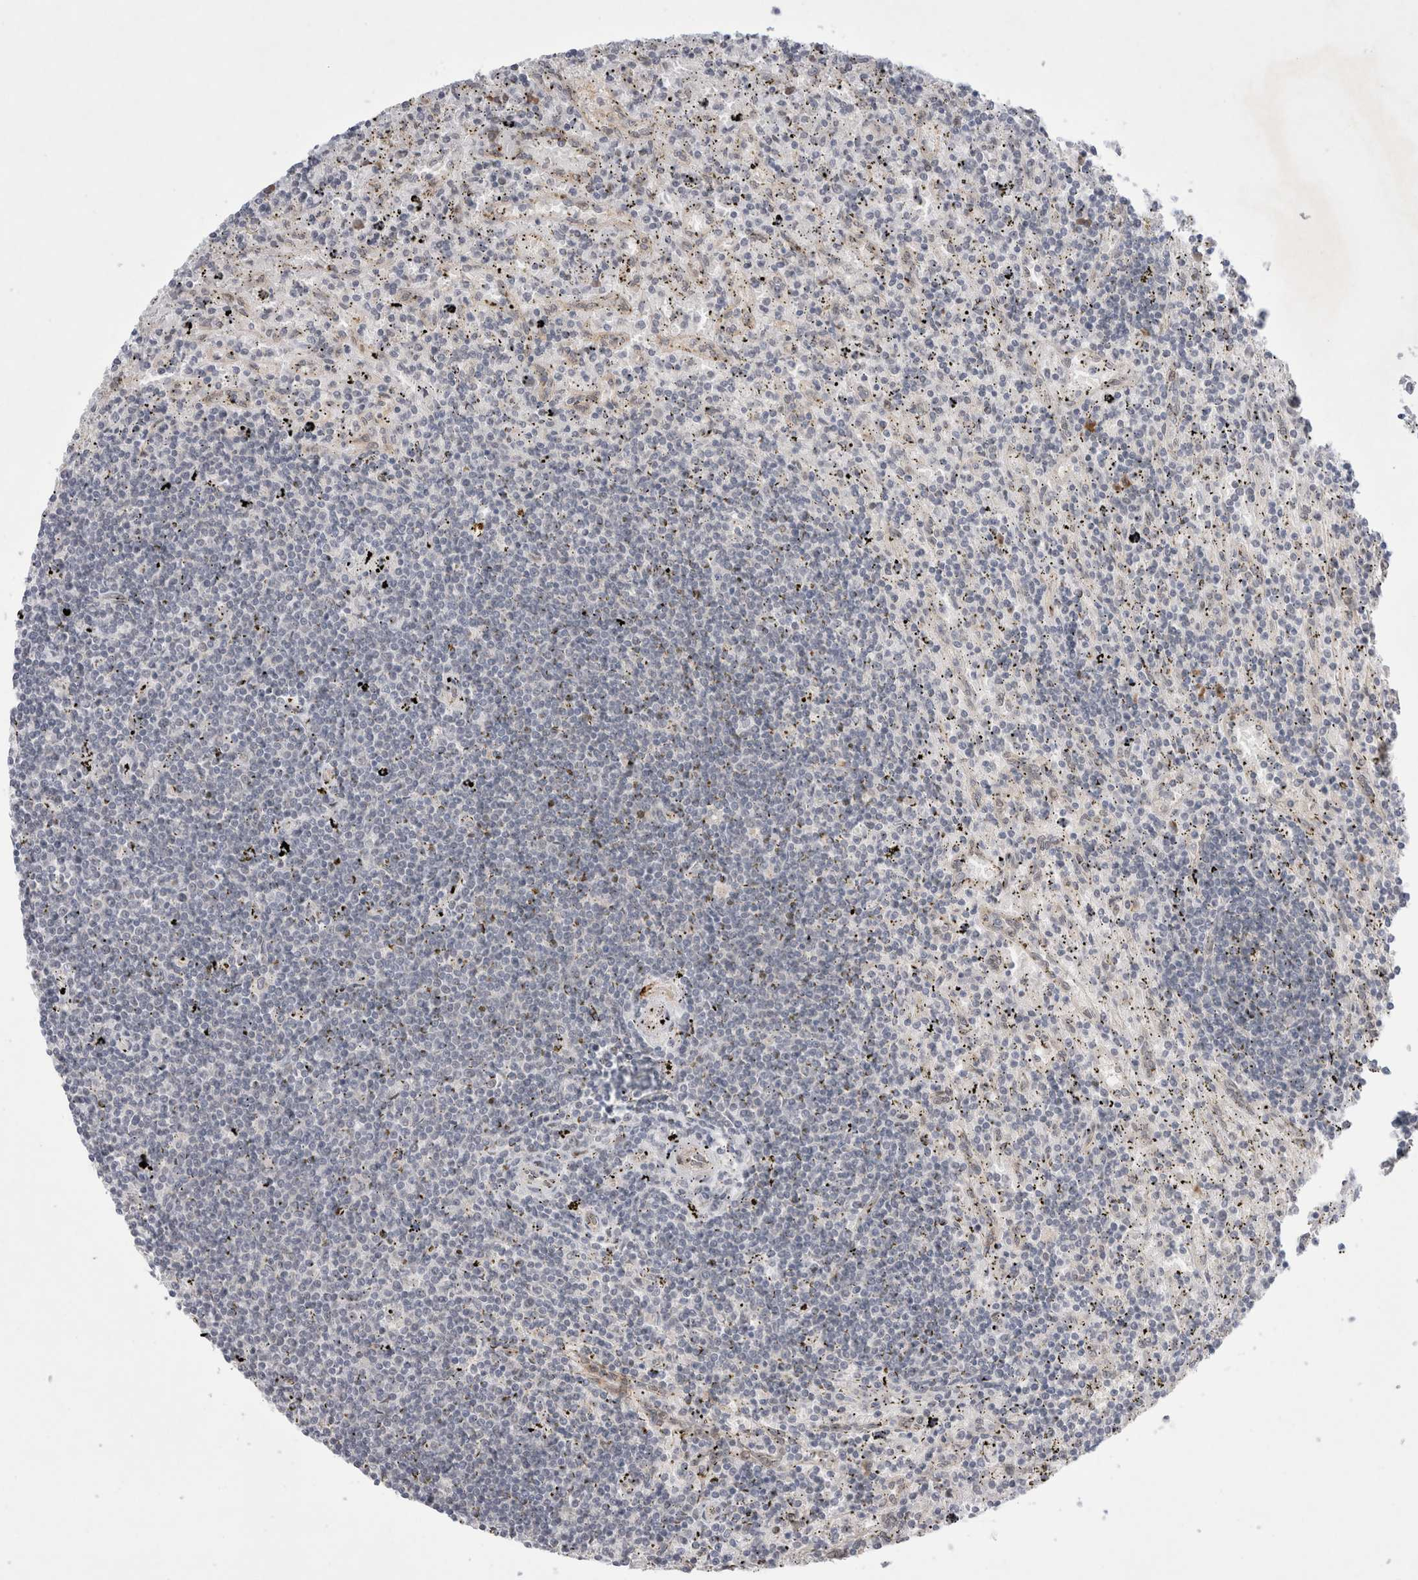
{"staining": {"intensity": "negative", "quantity": "none", "location": "none"}, "tissue": "lymphoma", "cell_type": "Tumor cells", "image_type": "cancer", "snomed": [{"axis": "morphology", "description": "Malignant lymphoma, non-Hodgkin's type, Low grade"}, {"axis": "topography", "description": "Spleen"}], "caption": "Tumor cells are negative for brown protein staining in lymphoma. (DAB immunohistochemistry visualized using brightfield microscopy, high magnification).", "gene": "WIPF2", "patient": {"sex": "male", "age": 76}}